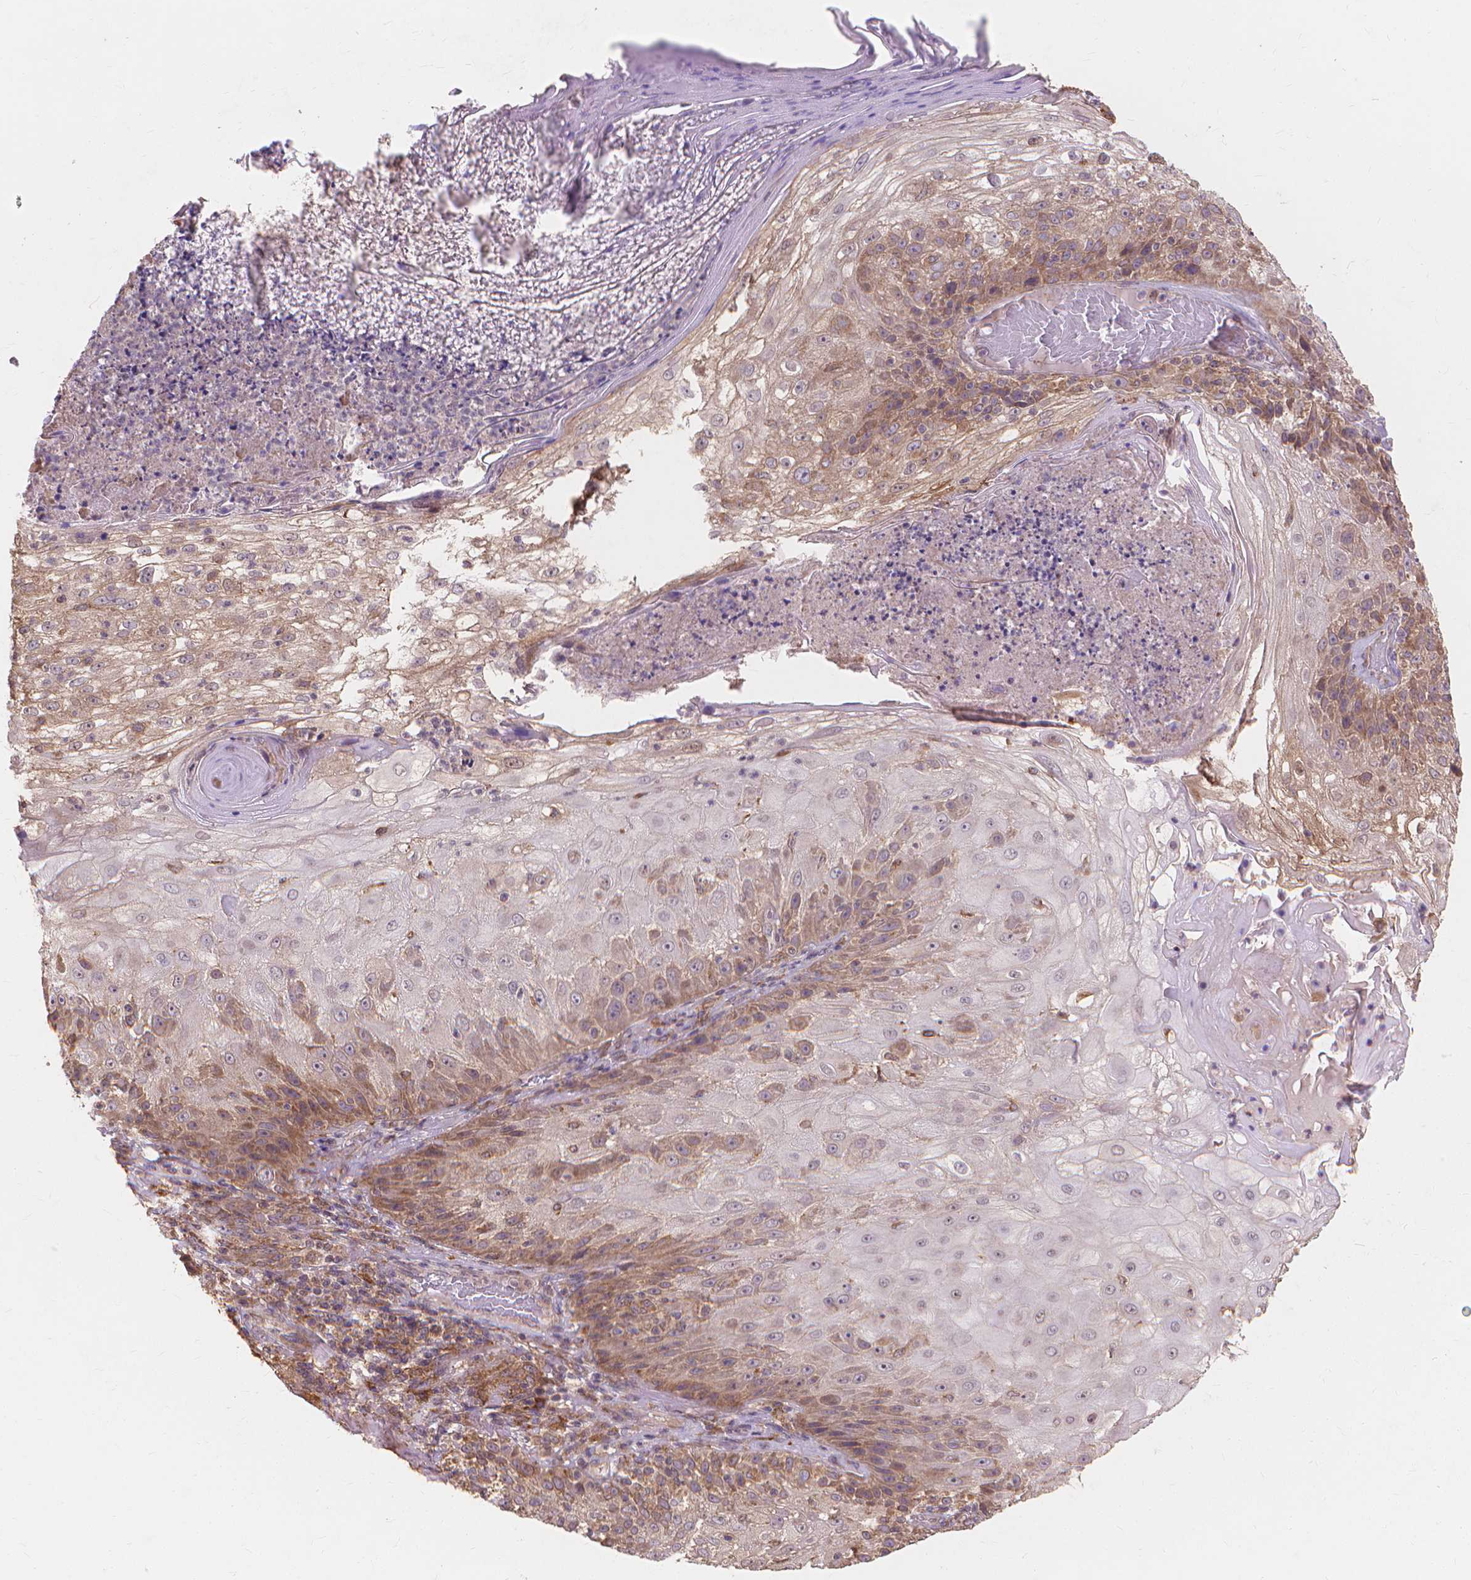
{"staining": {"intensity": "moderate", "quantity": ">75%", "location": "cytoplasmic/membranous"}, "tissue": "skin cancer", "cell_type": "Tumor cells", "image_type": "cancer", "snomed": [{"axis": "morphology", "description": "Normal tissue, NOS"}, {"axis": "morphology", "description": "Squamous cell carcinoma, NOS"}, {"axis": "topography", "description": "Skin"}], "caption": "IHC of skin squamous cell carcinoma displays medium levels of moderate cytoplasmic/membranous expression in about >75% of tumor cells.", "gene": "TAB2", "patient": {"sex": "female", "age": 83}}